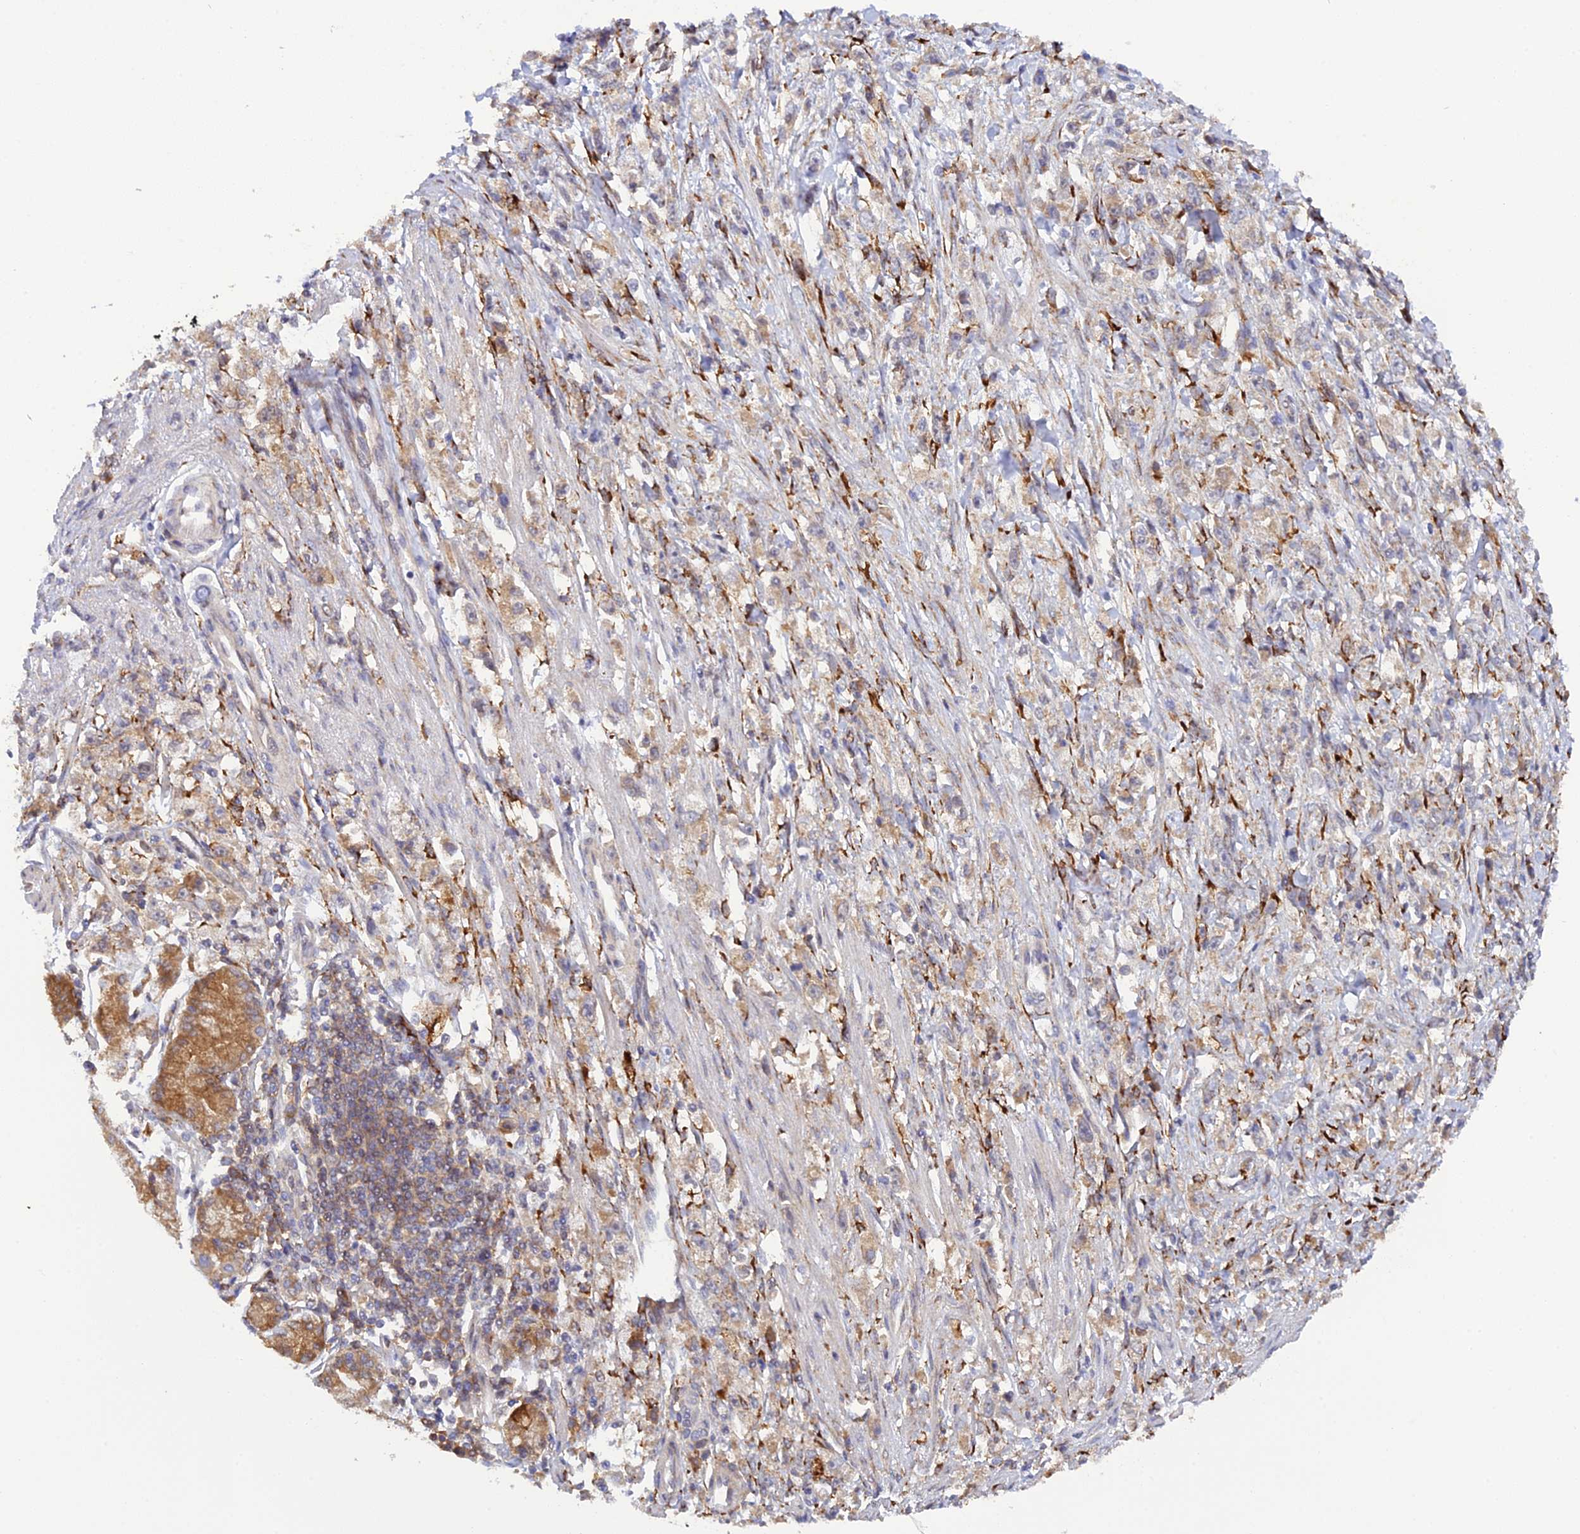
{"staining": {"intensity": "weak", "quantity": "25%-75%", "location": "cytoplasmic/membranous"}, "tissue": "stomach cancer", "cell_type": "Tumor cells", "image_type": "cancer", "snomed": [{"axis": "morphology", "description": "Adenocarcinoma, NOS"}, {"axis": "topography", "description": "Stomach"}], "caption": "Immunohistochemical staining of stomach adenocarcinoma shows low levels of weak cytoplasmic/membranous protein staining in approximately 25%-75% of tumor cells.", "gene": "P3H3", "patient": {"sex": "female", "age": 59}}